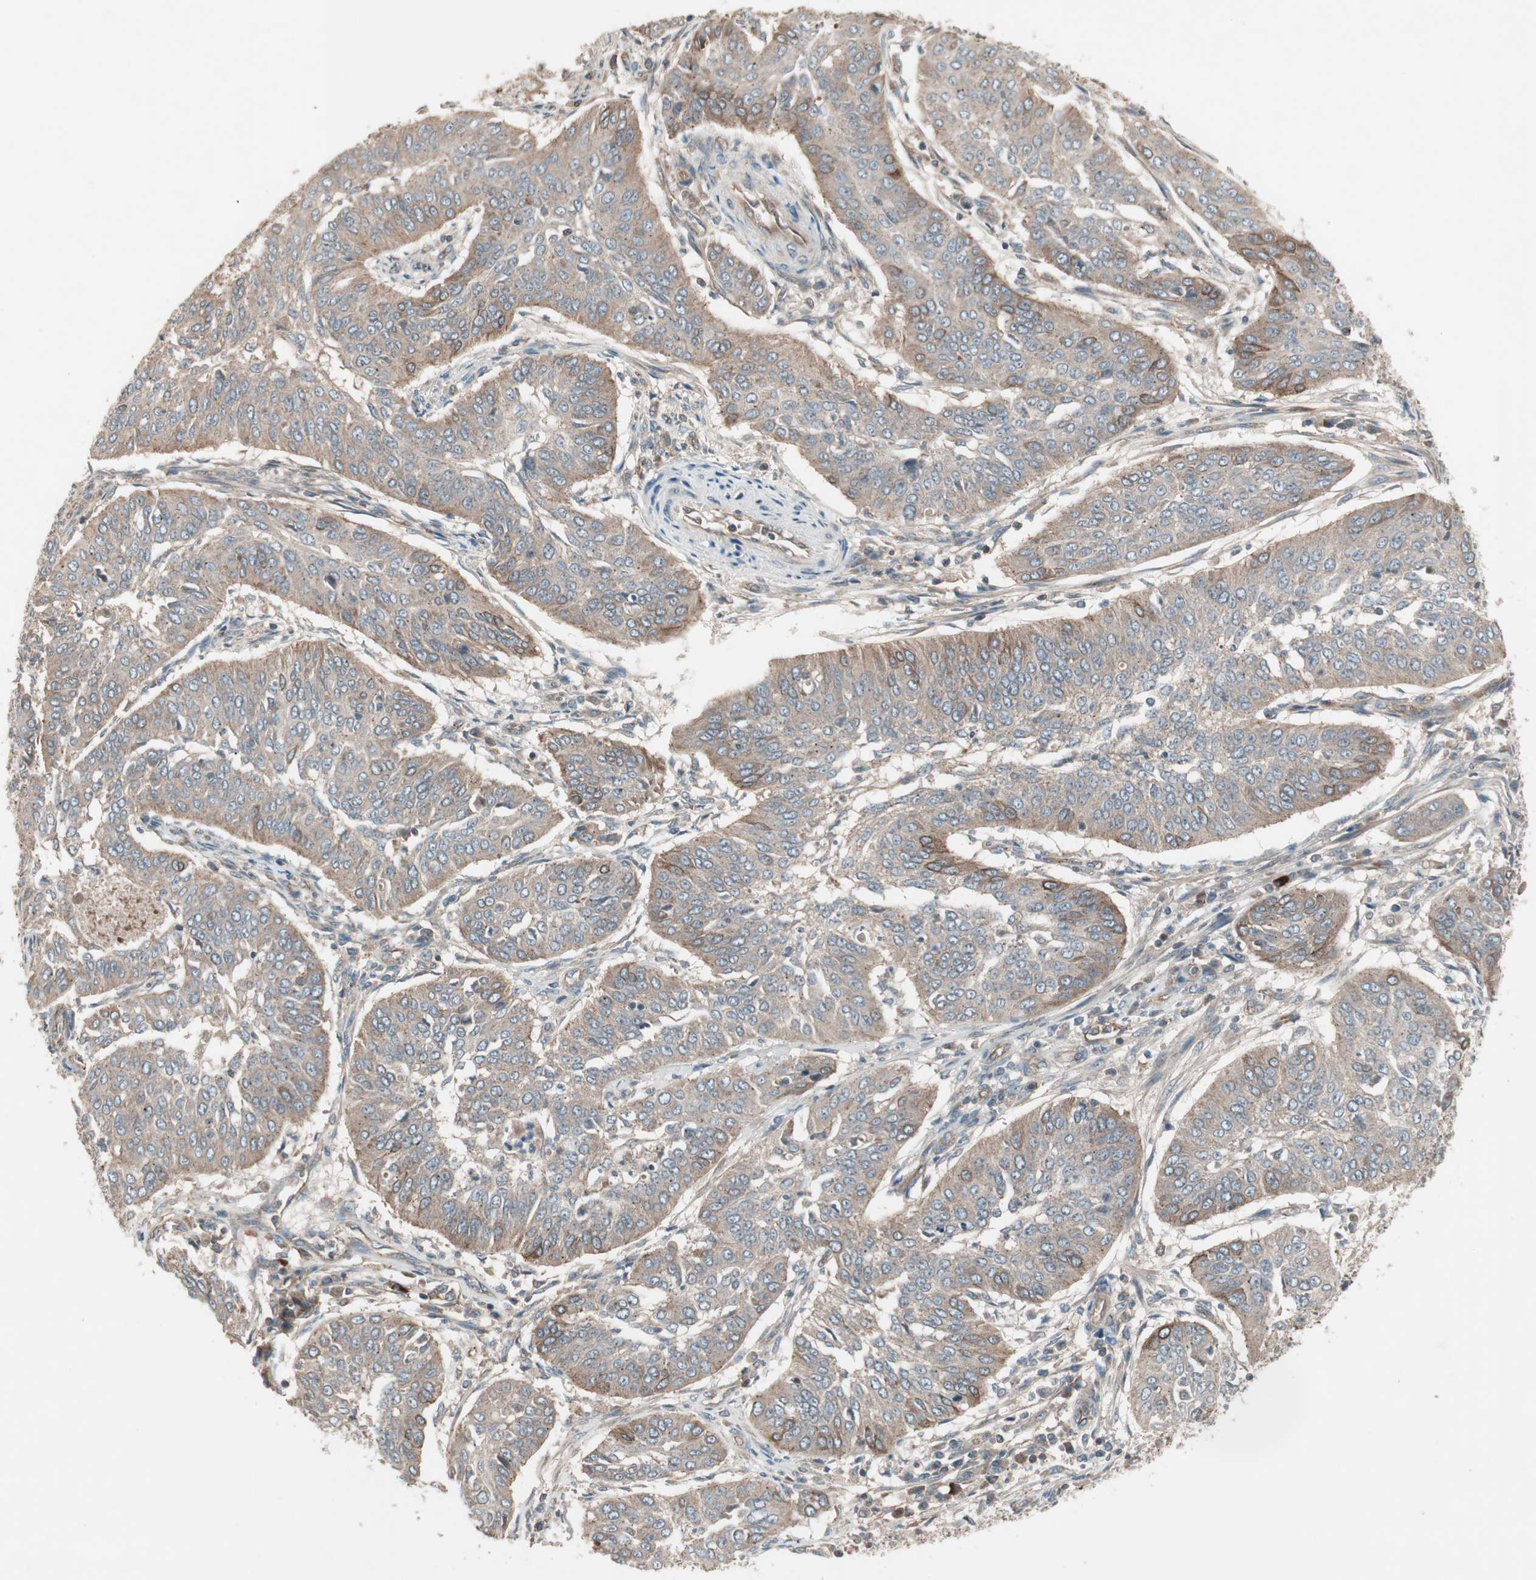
{"staining": {"intensity": "moderate", "quantity": ">75%", "location": "cytoplasmic/membranous"}, "tissue": "cervical cancer", "cell_type": "Tumor cells", "image_type": "cancer", "snomed": [{"axis": "morphology", "description": "Normal tissue, NOS"}, {"axis": "morphology", "description": "Squamous cell carcinoma, NOS"}, {"axis": "topography", "description": "Cervix"}], "caption": "Squamous cell carcinoma (cervical) was stained to show a protein in brown. There is medium levels of moderate cytoplasmic/membranous staining in about >75% of tumor cells.", "gene": "TFPI", "patient": {"sex": "female", "age": 39}}